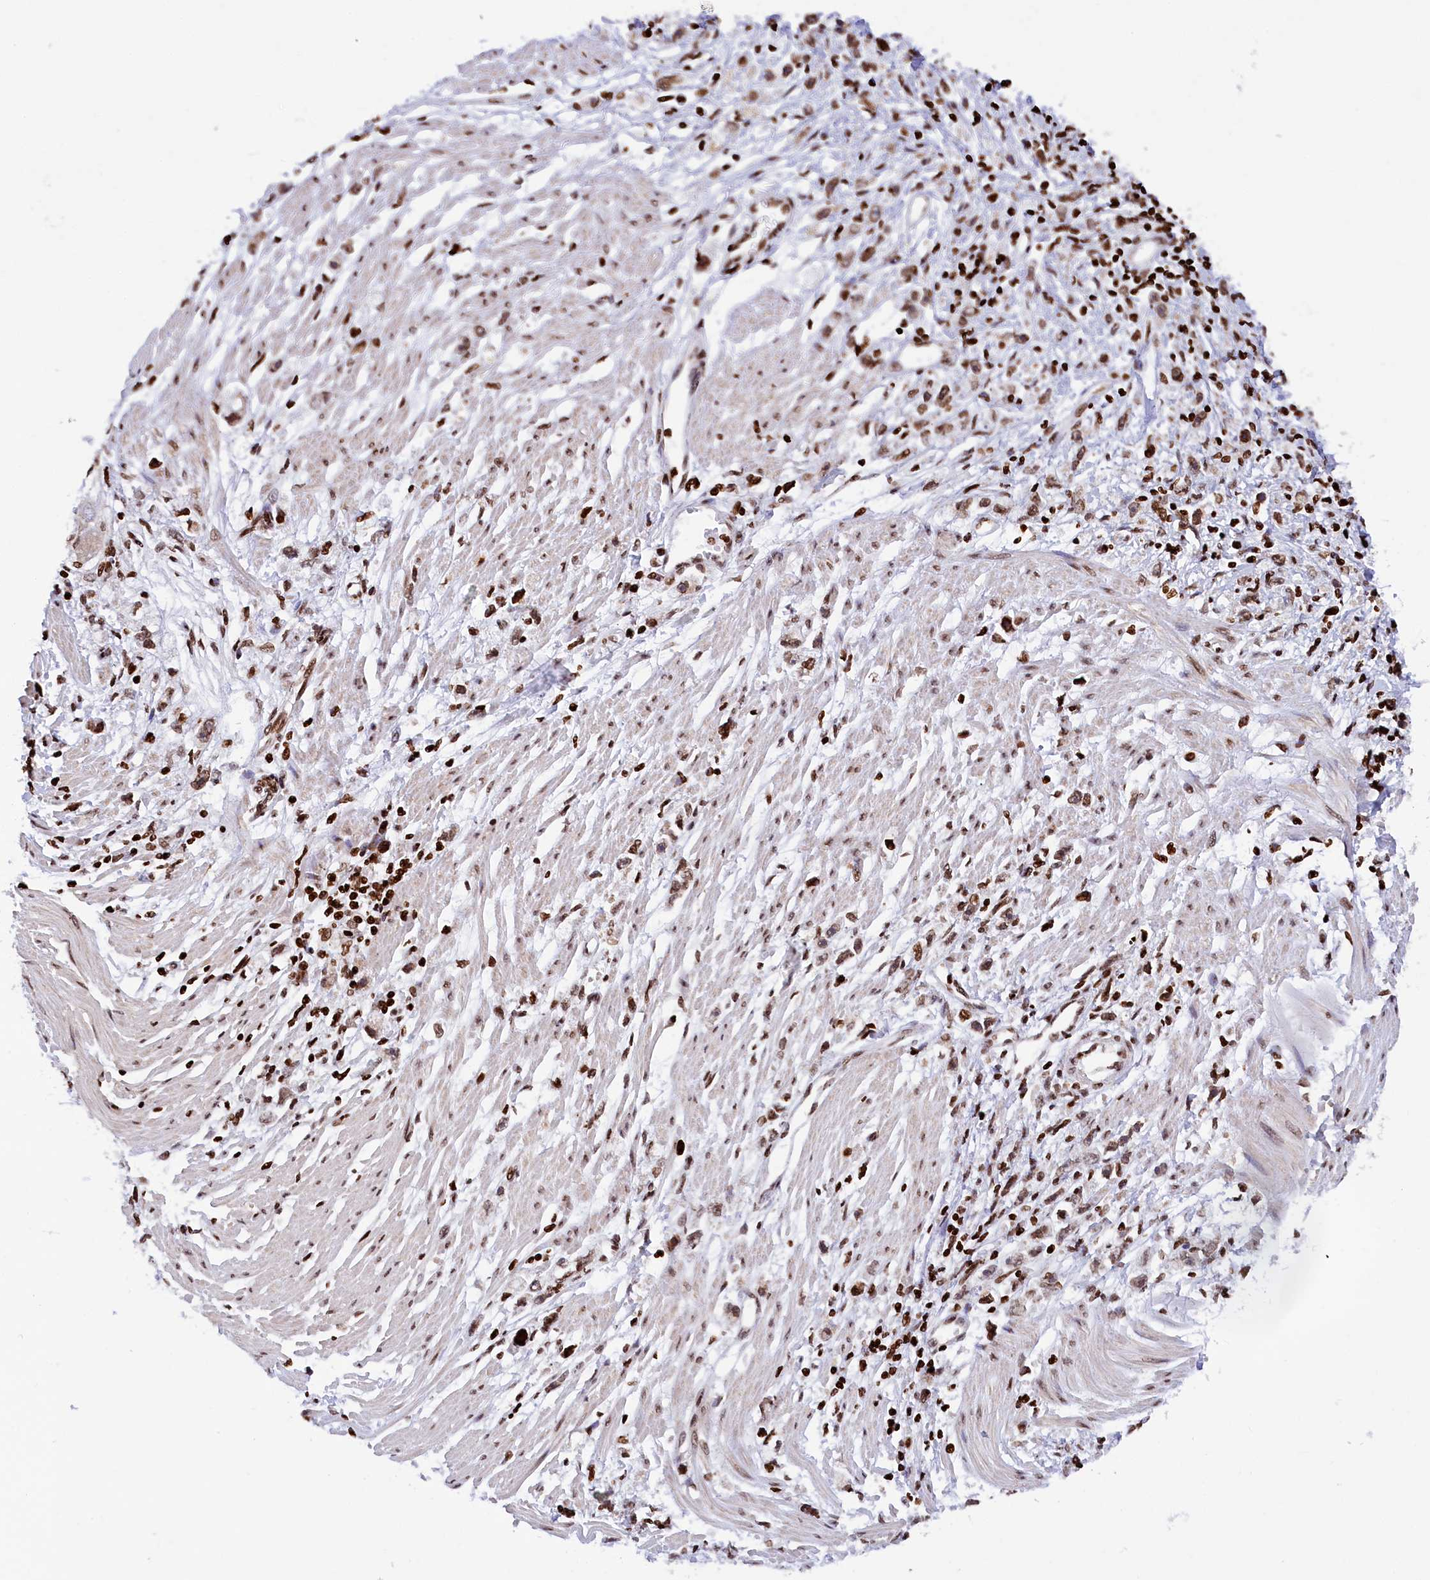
{"staining": {"intensity": "moderate", "quantity": ">75%", "location": "nuclear"}, "tissue": "stomach cancer", "cell_type": "Tumor cells", "image_type": "cancer", "snomed": [{"axis": "morphology", "description": "Adenocarcinoma, NOS"}, {"axis": "topography", "description": "Stomach"}], "caption": "This image reveals adenocarcinoma (stomach) stained with immunohistochemistry (IHC) to label a protein in brown. The nuclear of tumor cells show moderate positivity for the protein. Nuclei are counter-stained blue.", "gene": "TIMM29", "patient": {"sex": "female", "age": 59}}